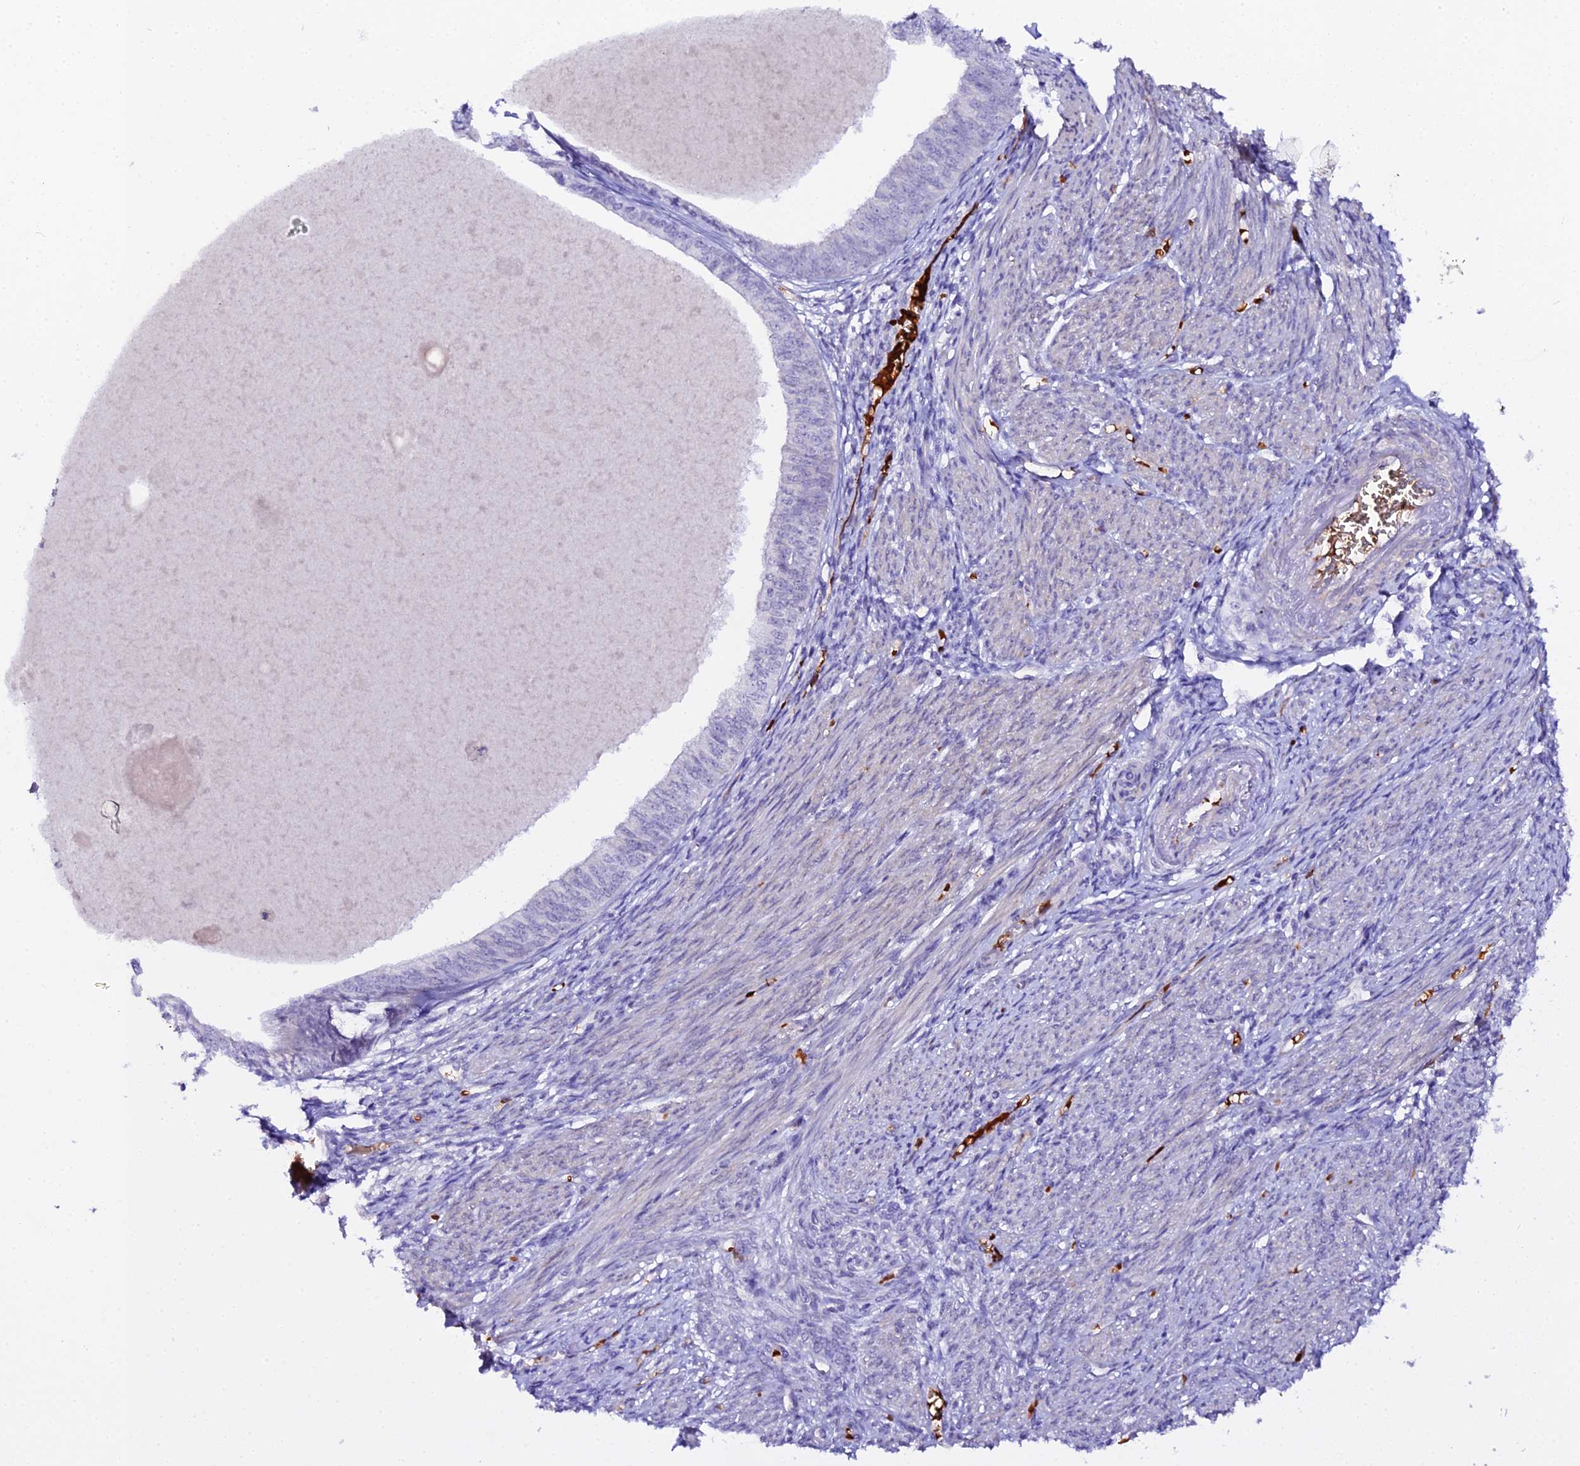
{"staining": {"intensity": "negative", "quantity": "none", "location": "none"}, "tissue": "endometrial cancer", "cell_type": "Tumor cells", "image_type": "cancer", "snomed": [{"axis": "morphology", "description": "Adenocarcinoma, NOS"}, {"axis": "topography", "description": "Endometrium"}], "caption": "An IHC photomicrograph of endometrial adenocarcinoma is shown. There is no staining in tumor cells of endometrial adenocarcinoma.", "gene": "CFAP45", "patient": {"sex": "female", "age": 68}}